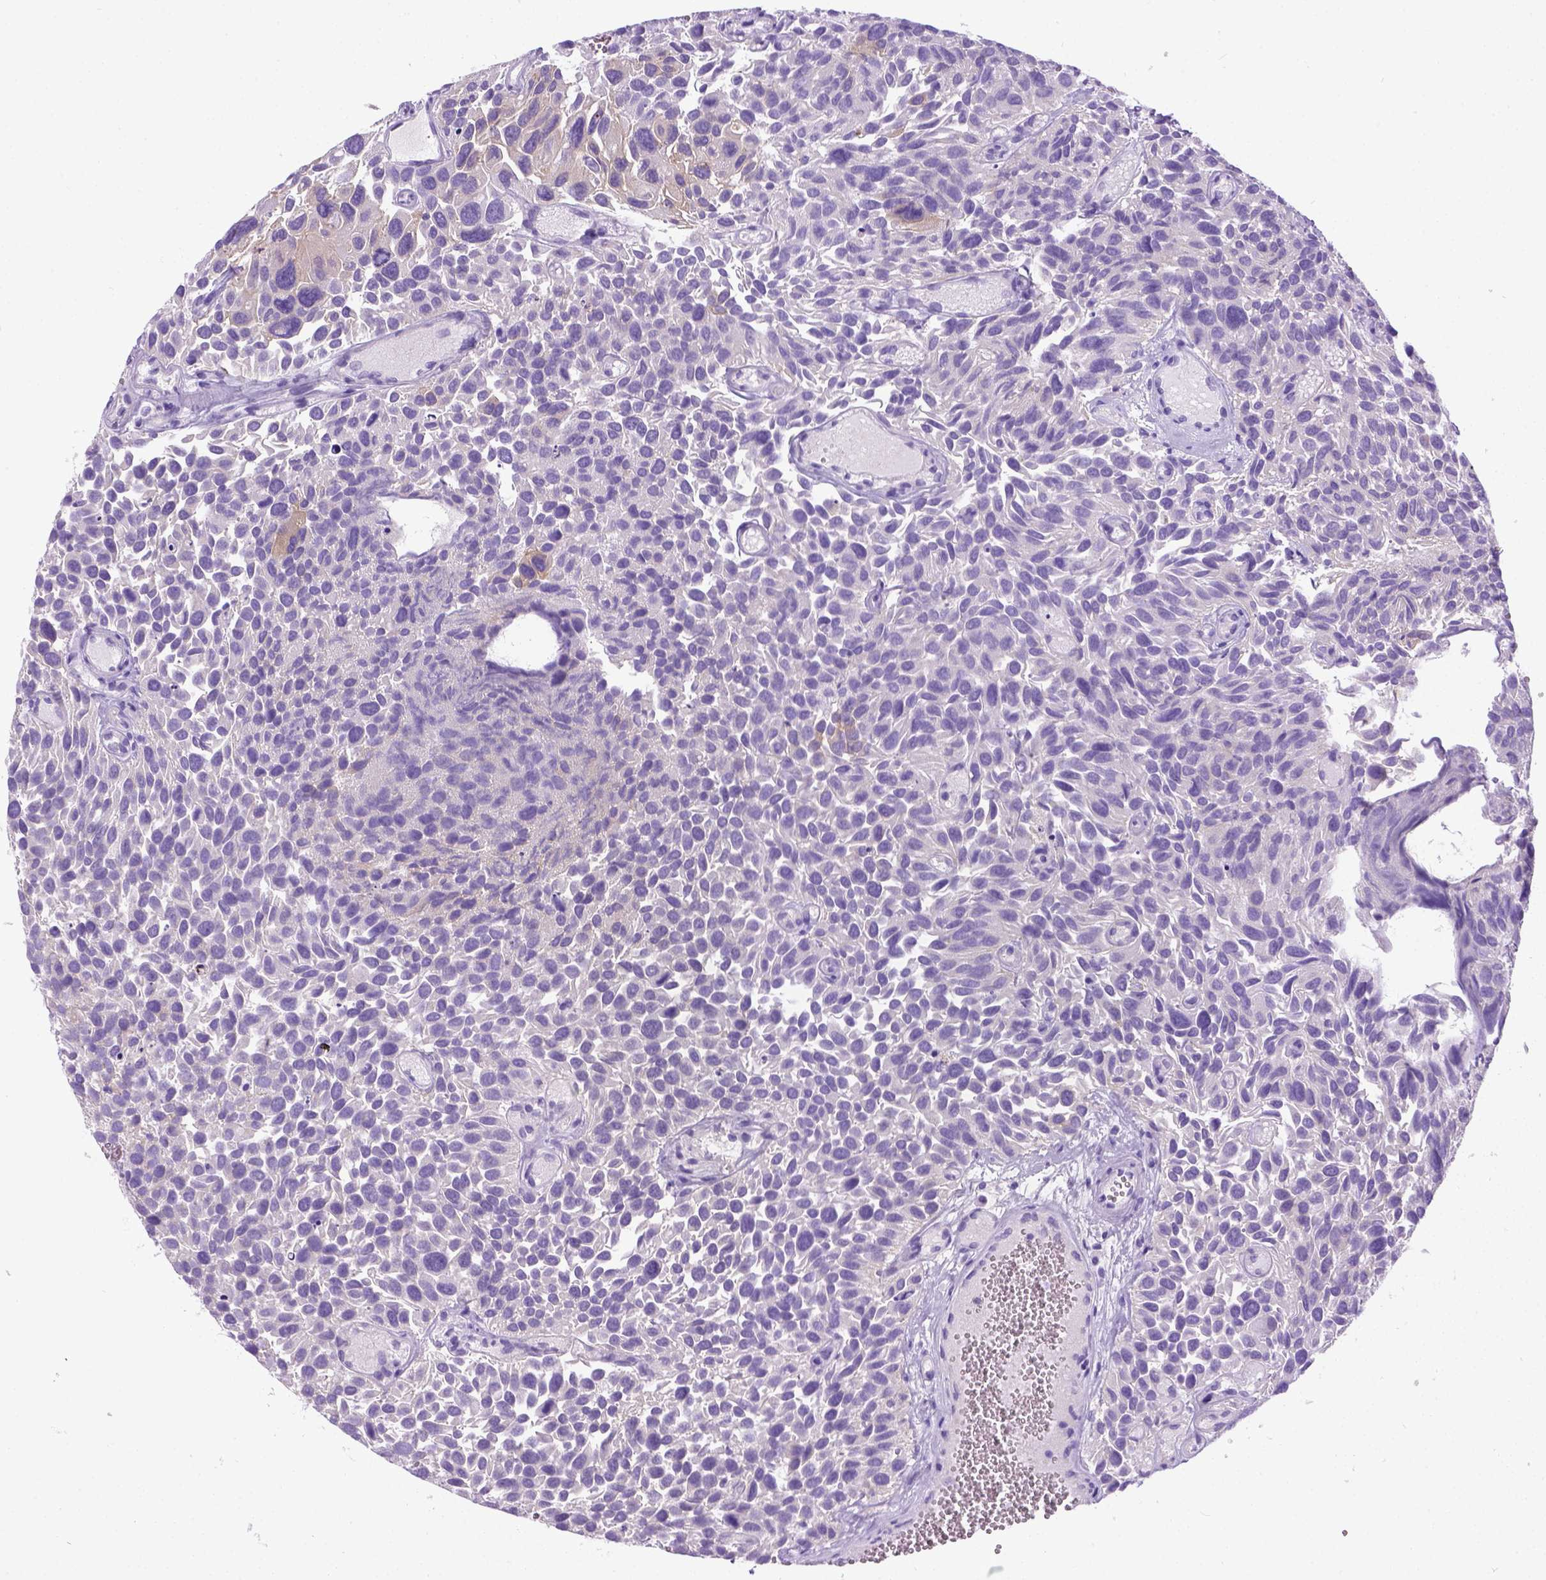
{"staining": {"intensity": "weak", "quantity": "<25%", "location": "cytoplasmic/membranous"}, "tissue": "urothelial cancer", "cell_type": "Tumor cells", "image_type": "cancer", "snomed": [{"axis": "morphology", "description": "Urothelial carcinoma, Low grade"}, {"axis": "topography", "description": "Urinary bladder"}], "caption": "Tumor cells are negative for brown protein staining in urothelial carcinoma (low-grade).", "gene": "NEK5", "patient": {"sex": "female", "age": 69}}